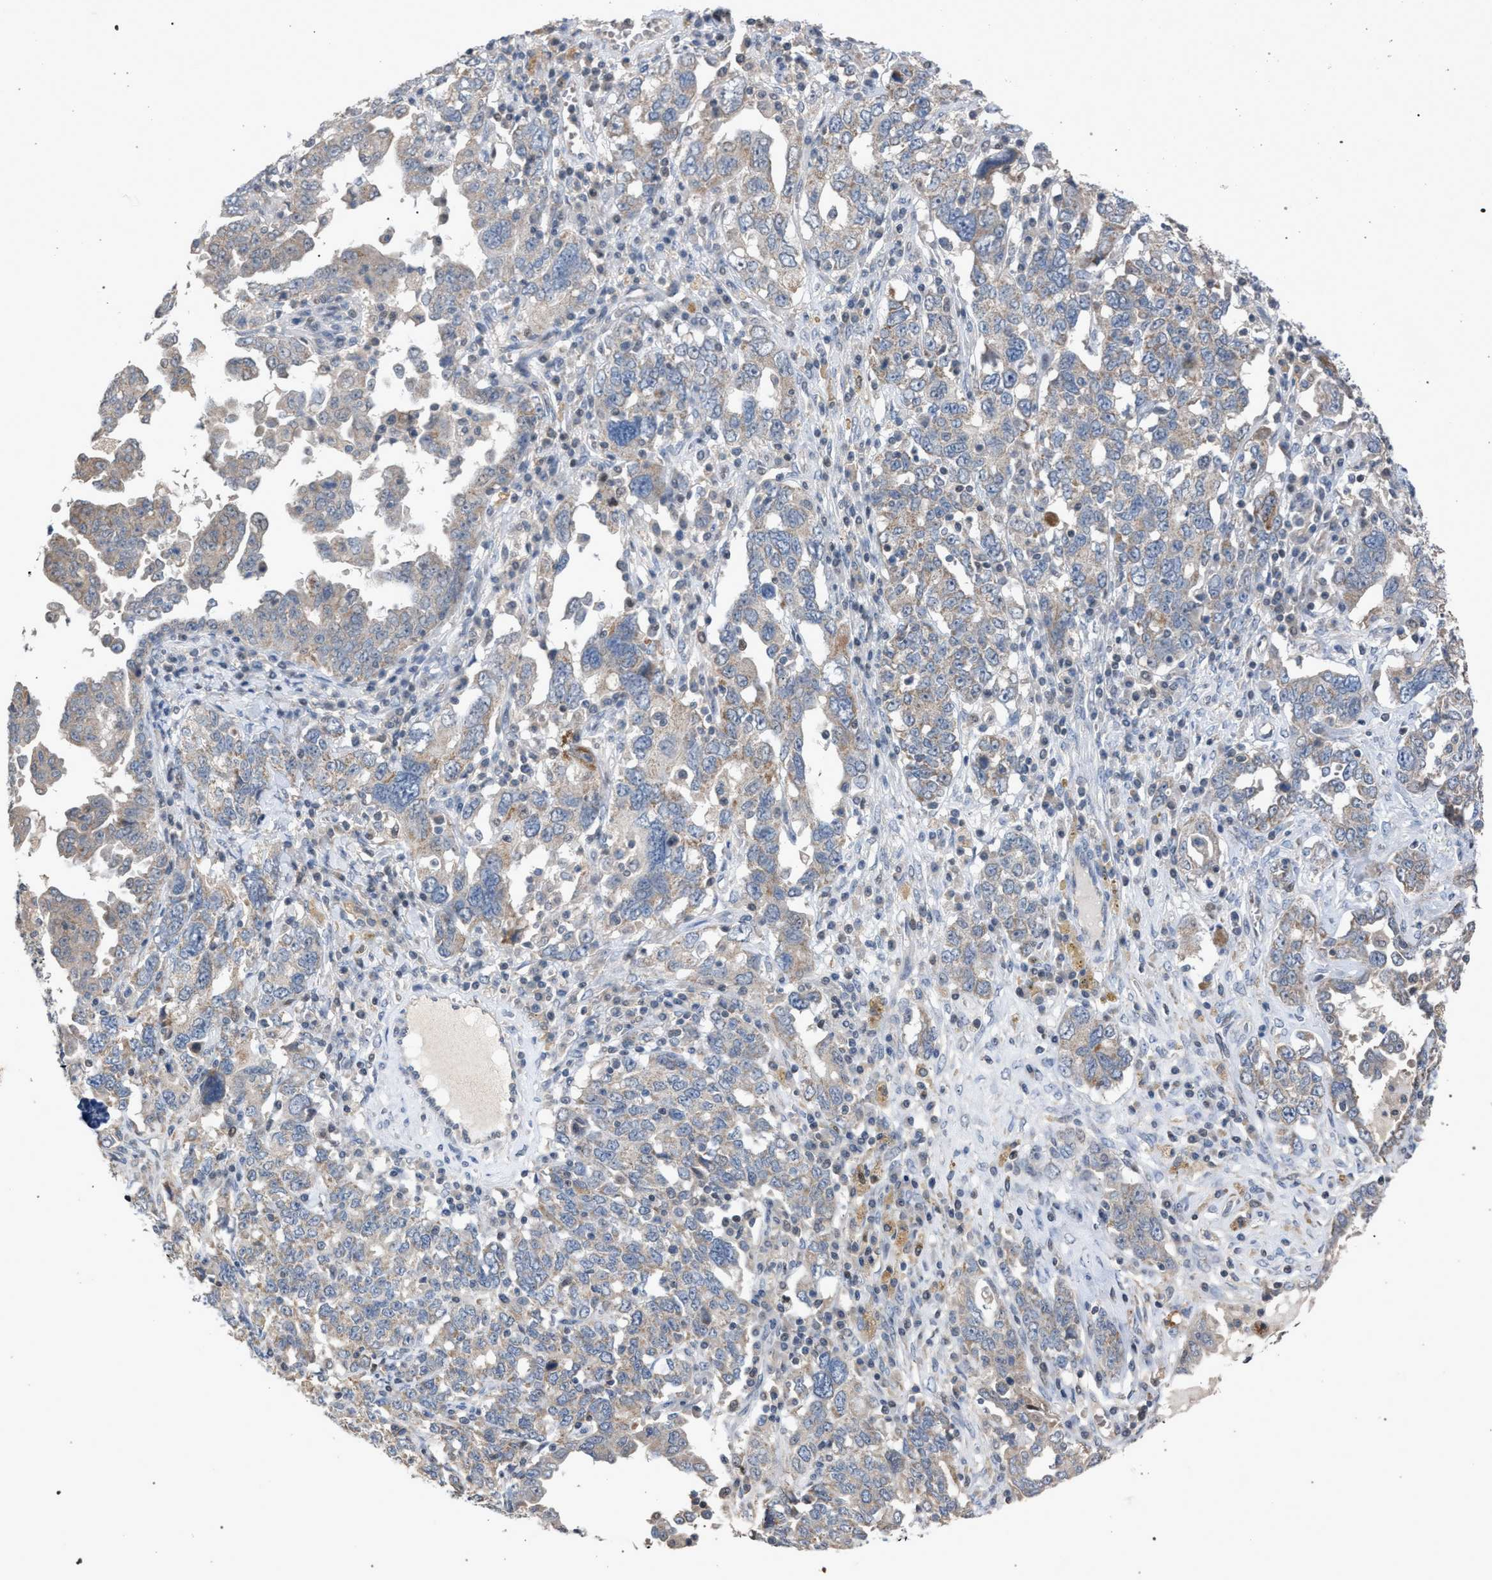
{"staining": {"intensity": "weak", "quantity": "<25%", "location": "cytoplasmic/membranous"}, "tissue": "ovarian cancer", "cell_type": "Tumor cells", "image_type": "cancer", "snomed": [{"axis": "morphology", "description": "Carcinoma, endometroid"}, {"axis": "topography", "description": "Ovary"}], "caption": "There is no significant staining in tumor cells of ovarian cancer.", "gene": "TECPR1", "patient": {"sex": "female", "age": 62}}